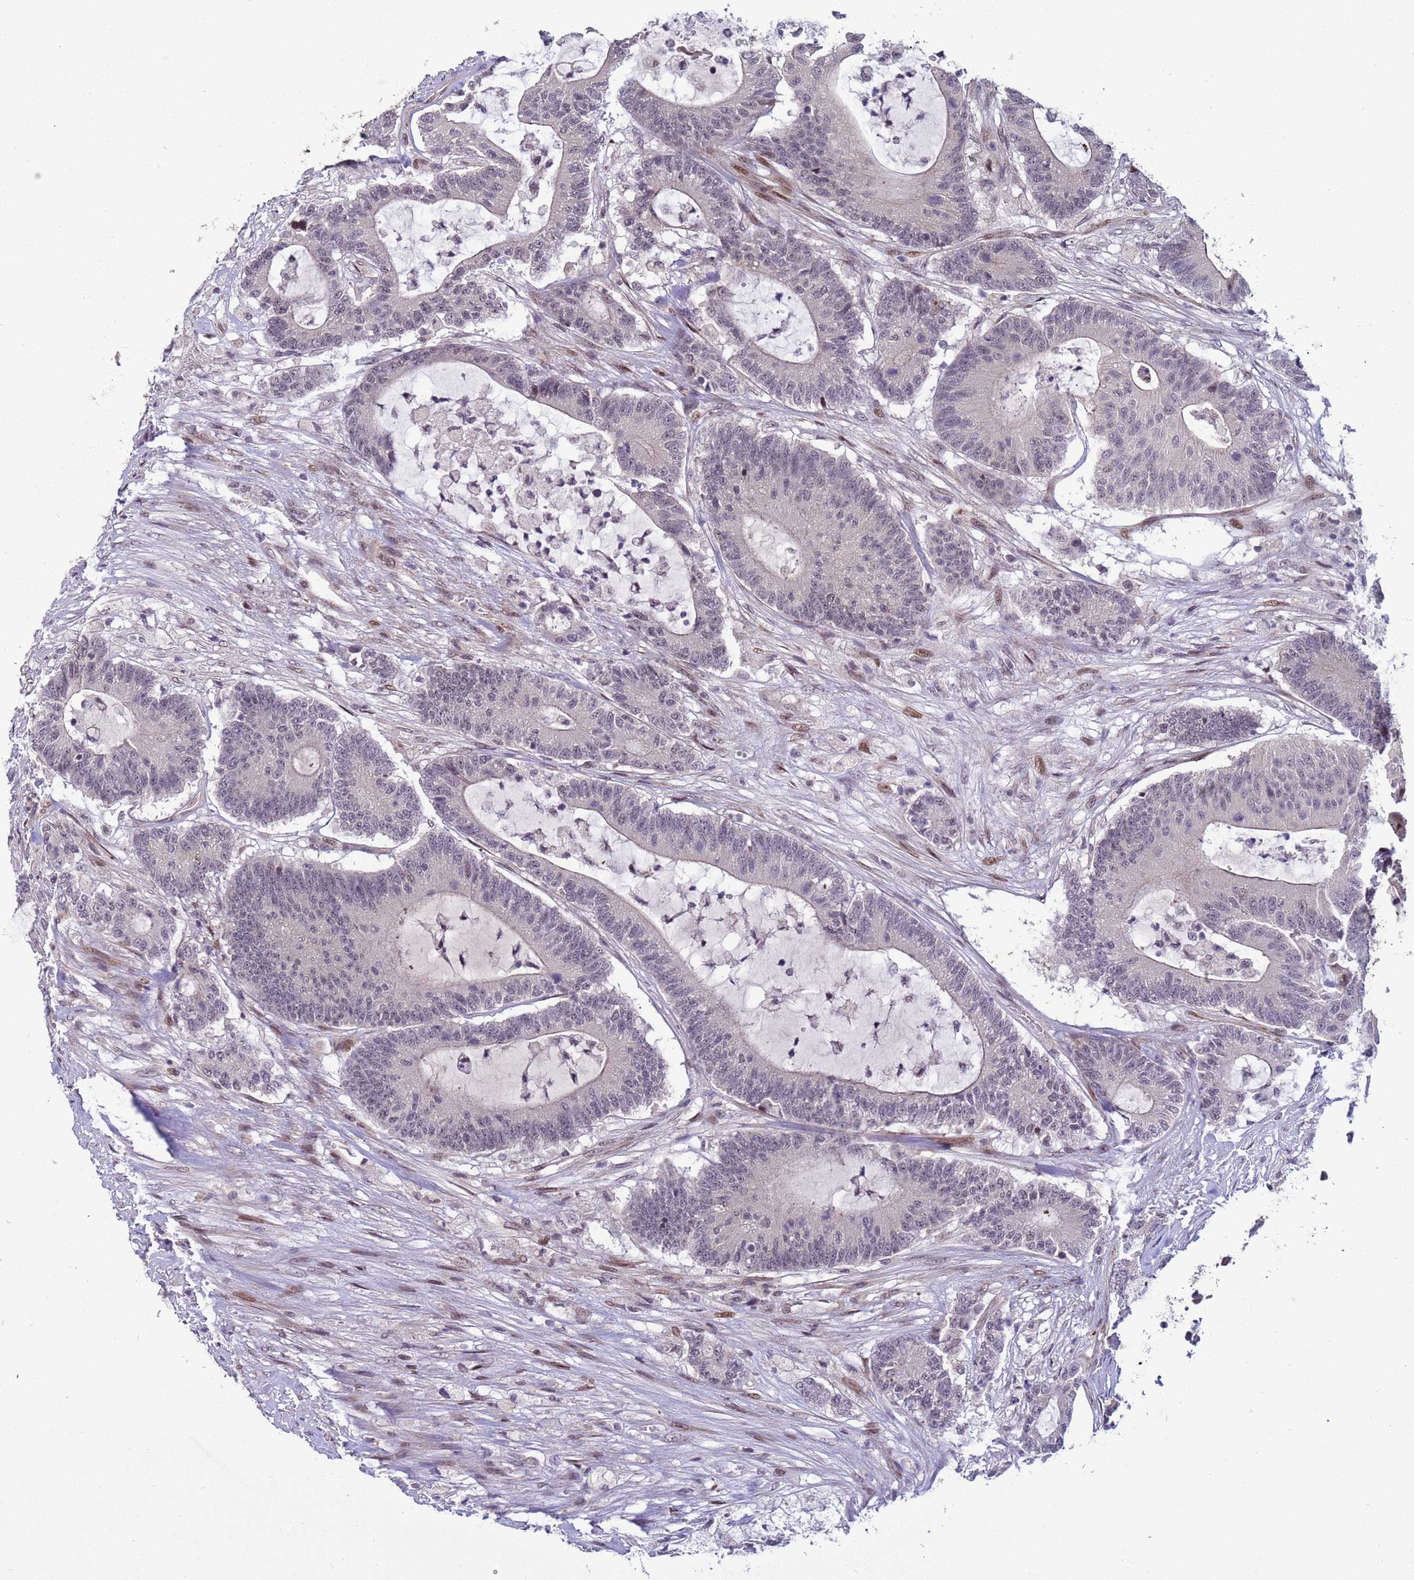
{"staining": {"intensity": "negative", "quantity": "none", "location": "none"}, "tissue": "colorectal cancer", "cell_type": "Tumor cells", "image_type": "cancer", "snomed": [{"axis": "morphology", "description": "Adenocarcinoma, NOS"}, {"axis": "topography", "description": "Colon"}], "caption": "DAB (3,3'-diaminobenzidine) immunohistochemical staining of human colorectal cancer (adenocarcinoma) displays no significant staining in tumor cells.", "gene": "SHC3", "patient": {"sex": "female", "age": 84}}